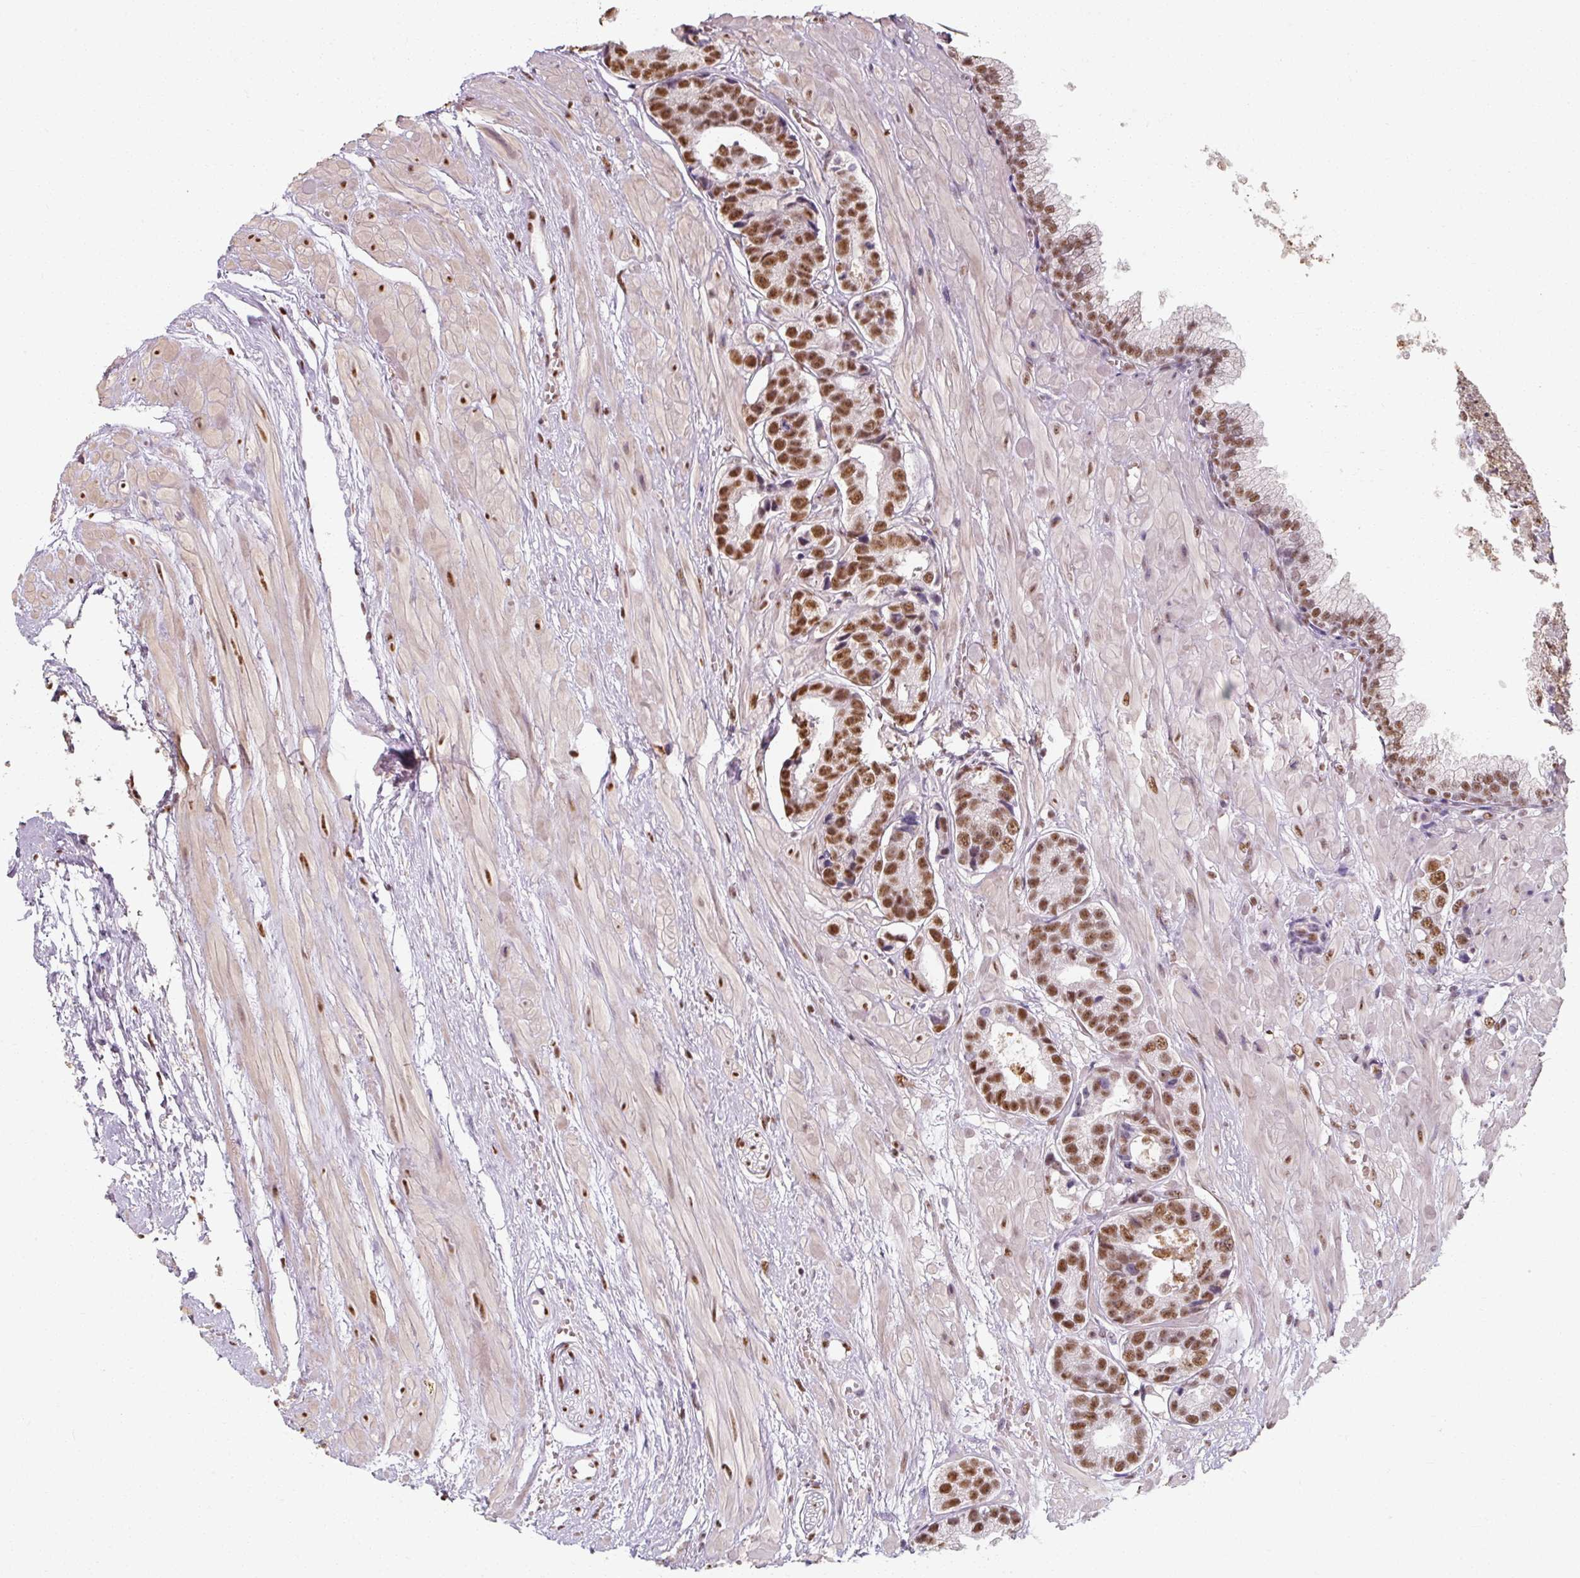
{"staining": {"intensity": "moderate", "quantity": ">75%", "location": "nuclear"}, "tissue": "prostate cancer", "cell_type": "Tumor cells", "image_type": "cancer", "snomed": [{"axis": "morphology", "description": "Adenocarcinoma, High grade"}, {"axis": "topography", "description": "Prostate"}], "caption": "This is a histology image of IHC staining of prostate cancer (adenocarcinoma (high-grade)), which shows moderate staining in the nuclear of tumor cells.", "gene": "ZFTRAF1", "patient": {"sex": "male", "age": 71}}